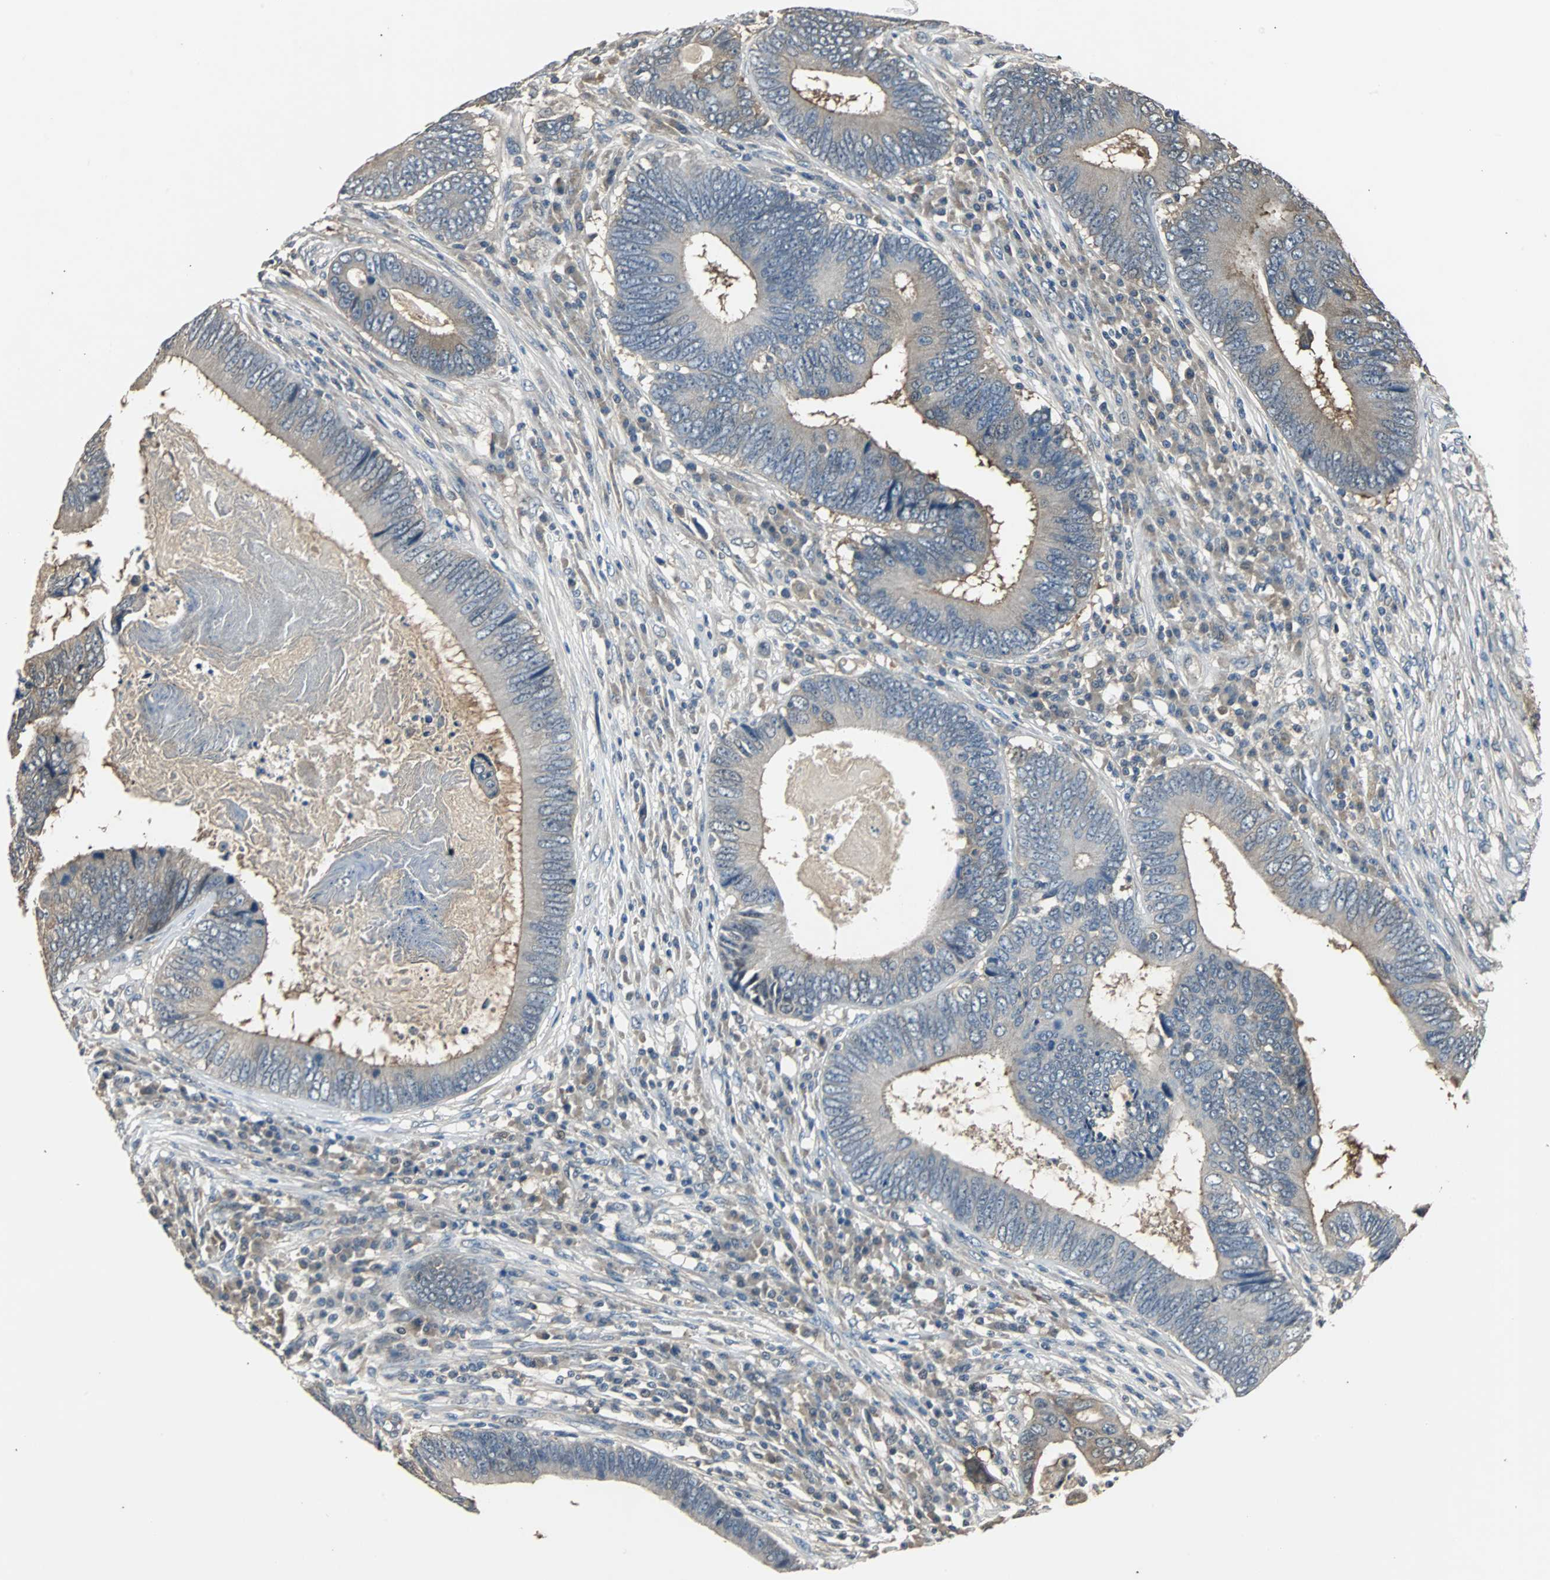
{"staining": {"intensity": "weak", "quantity": "25%-75%", "location": "cytoplasmic/membranous"}, "tissue": "colorectal cancer", "cell_type": "Tumor cells", "image_type": "cancer", "snomed": [{"axis": "morphology", "description": "Adenocarcinoma, NOS"}, {"axis": "topography", "description": "Colon"}], "caption": "DAB immunohistochemical staining of human colorectal adenocarcinoma displays weak cytoplasmic/membranous protein expression in approximately 25%-75% of tumor cells.", "gene": "ABHD2", "patient": {"sex": "female", "age": 78}}